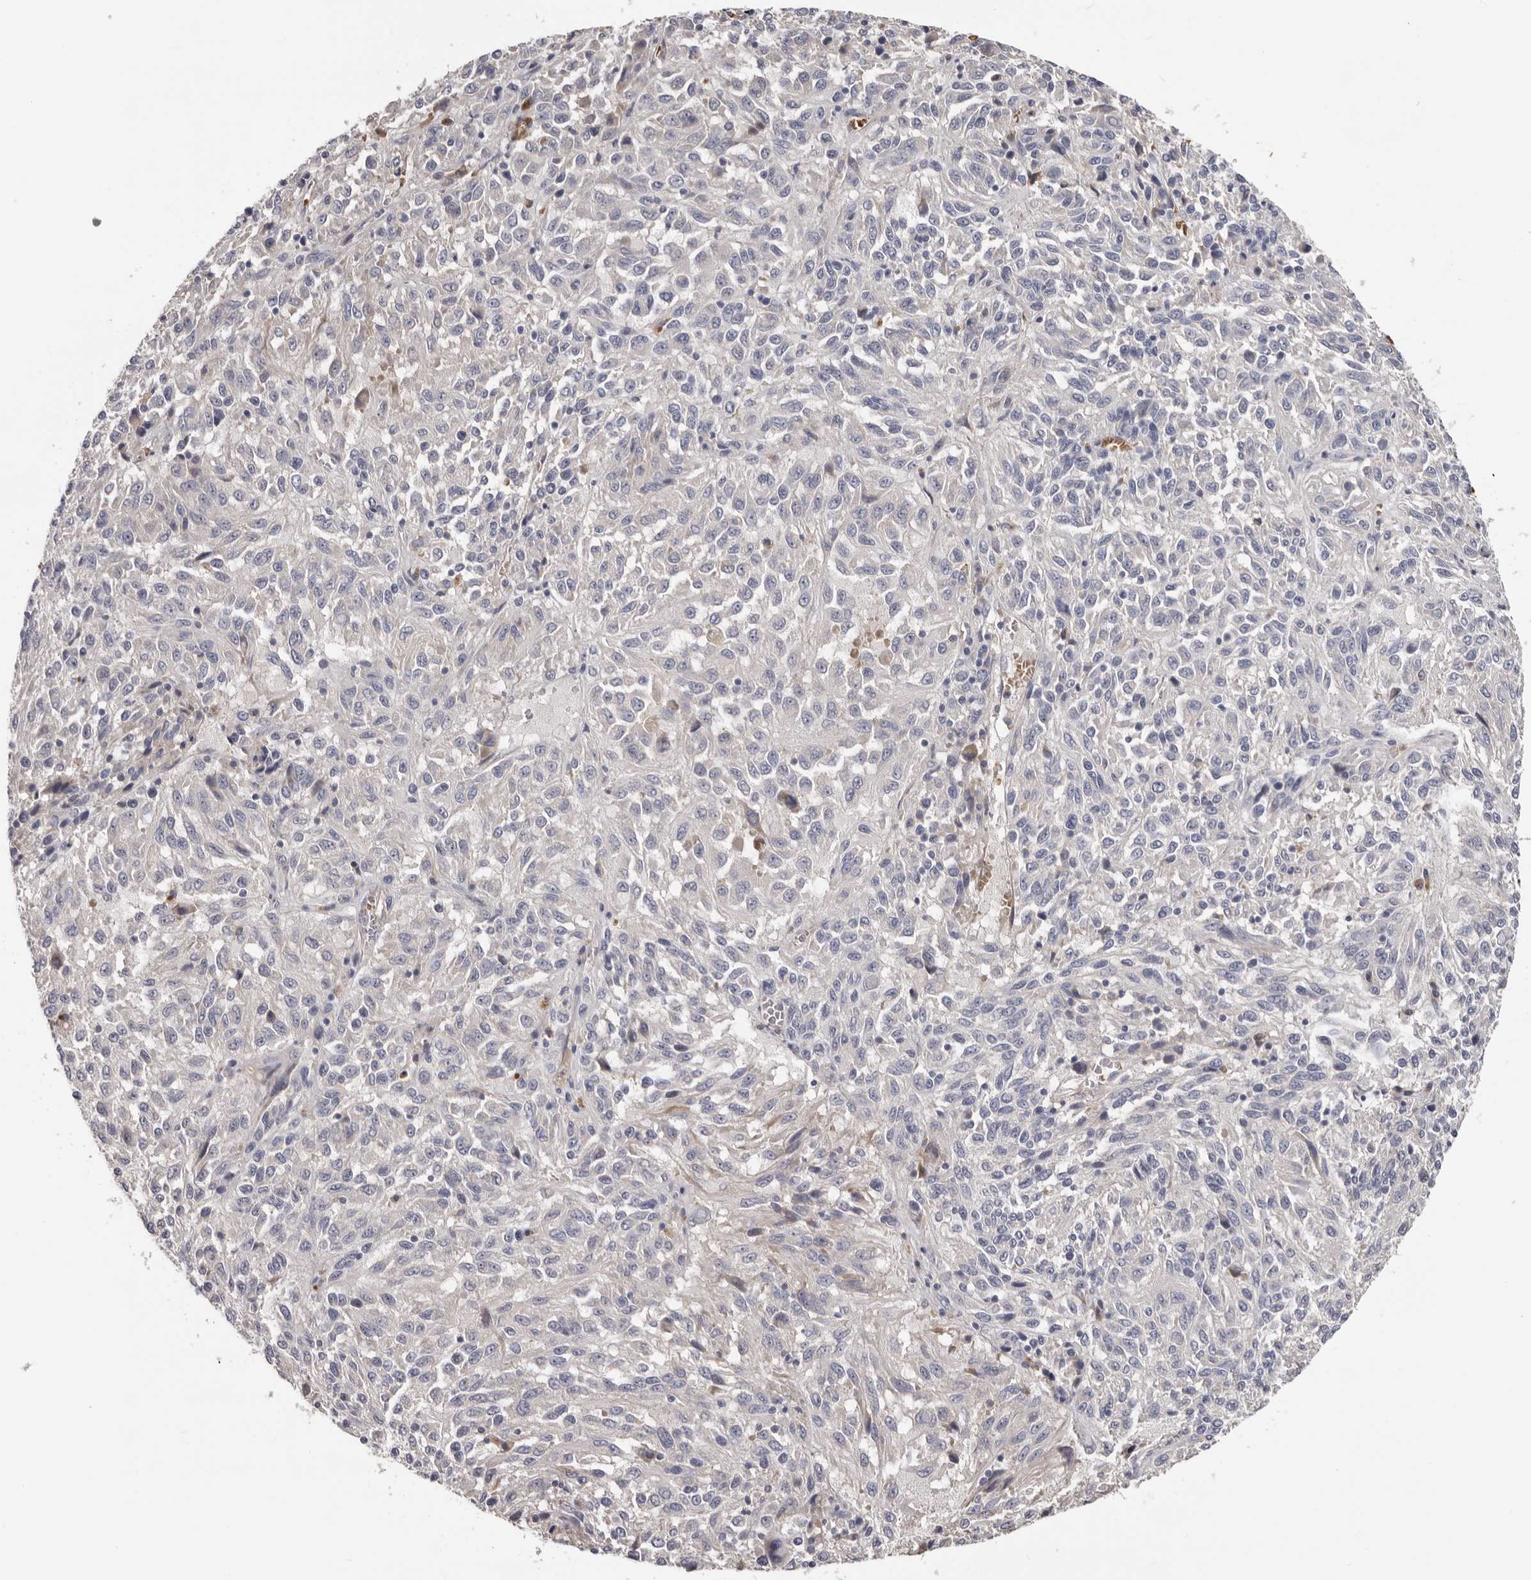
{"staining": {"intensity": "negative", "quantity": "none", "location": "none"}, "tissue": "melanoma", "cell_type": "Tumor cells", "image_type": "cancer", "snomed": [{"axis": "morphology", "description": "Malignant melanoma, Metastatic site"}, {"axis": "topography", "description": "Lung"}], "caption": "A photomicrograph of human malignant melanoma (metastatic site) is negative for staining in tumor cells. (DAB immunohistochemistry (IHC) visualized using brightfield microscopy, high magnification).", "gene": "KIF2B", "patient": {"sex": "male", "age": 64}}